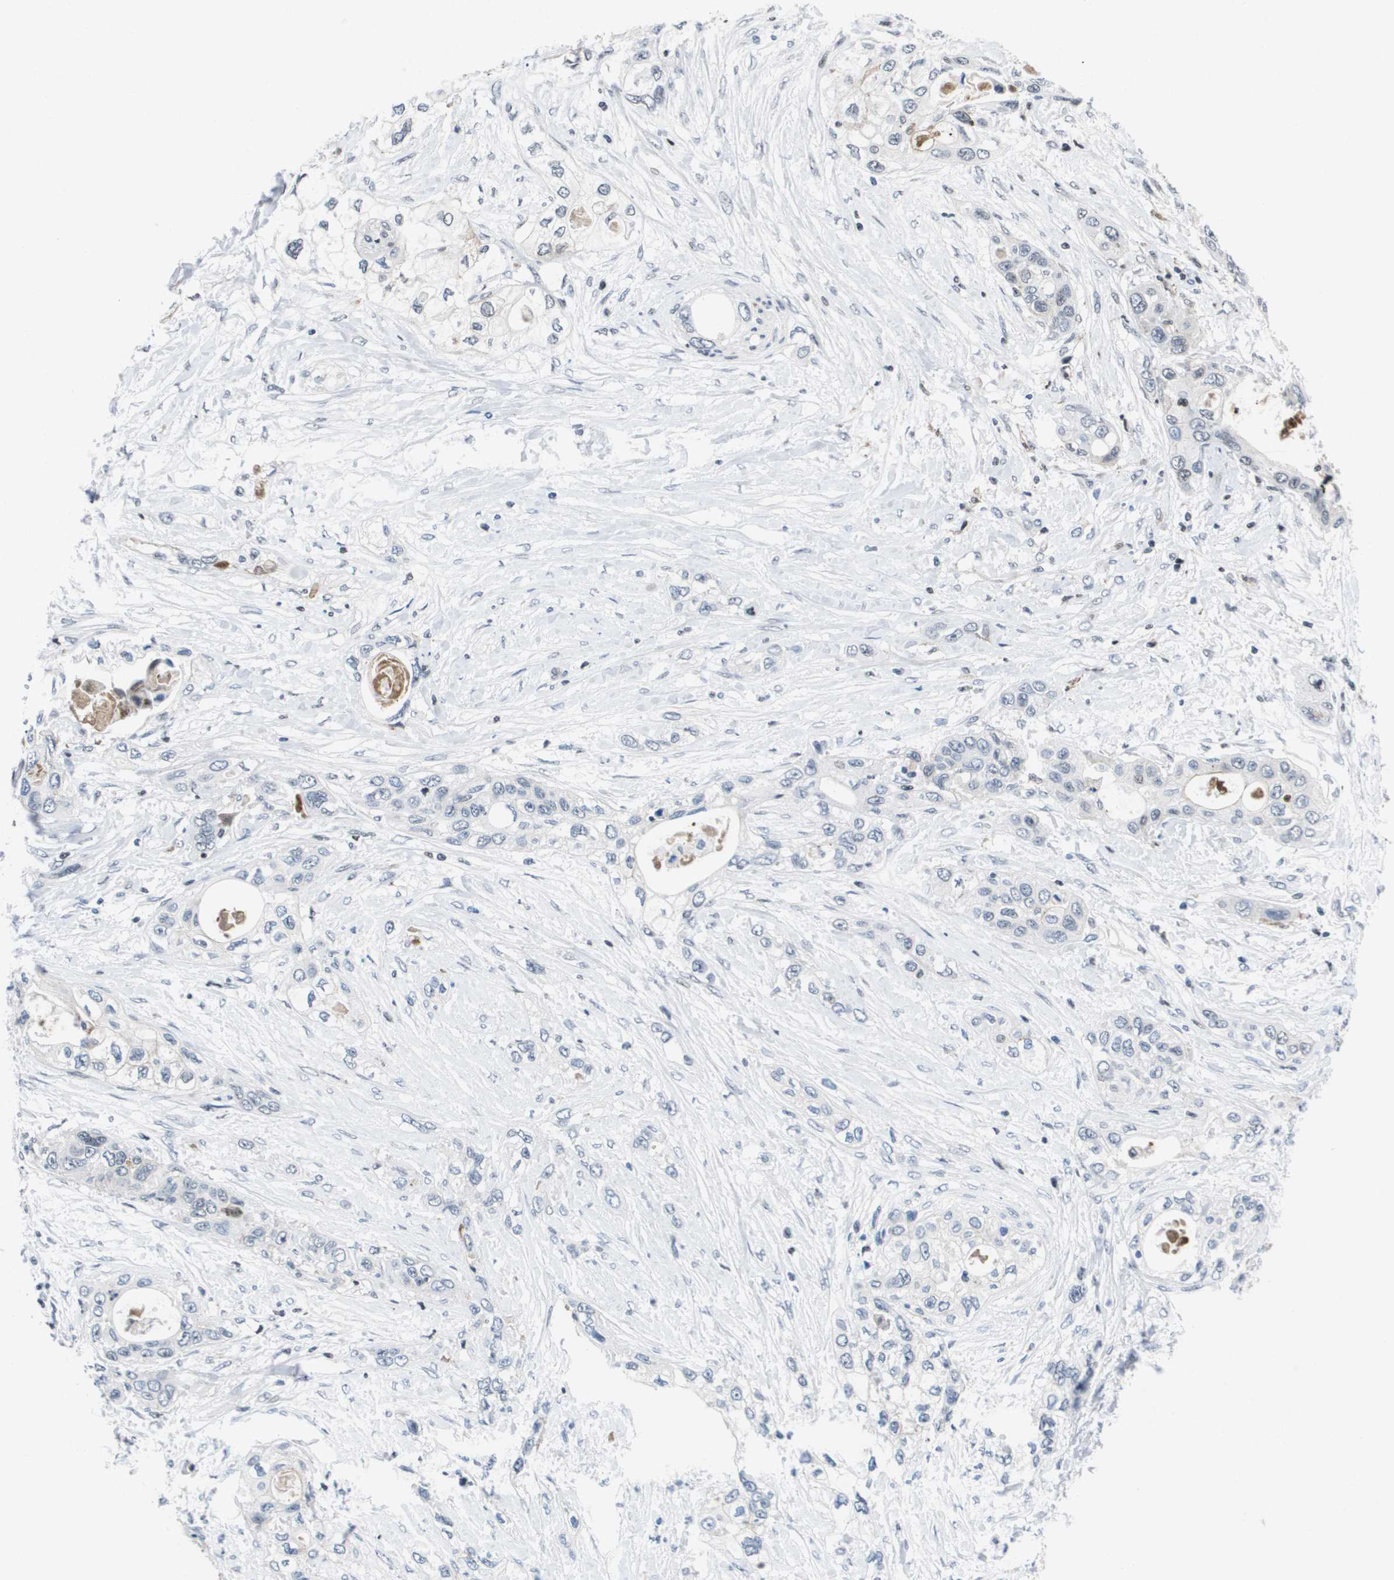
{"staining": {"intensity": "negative", "quantity": "none", "location": "none"}, "tissue": "pancreatic cancer", "cell_type": "Tumor cells", "image_type": "cancer", "snomed": [{"axis": "morphology", "description": "Adenocarcinoma, NOS"}, {"axis": "topography", "description": "Pancreas"}], "caption": "DAB immunohistochemical staining of human pancreatic cancer demonstrates no significant expression in tumor cells. The staining is performed using DAB (3,3'-diaminobenzidine) brown chromogen with nuclei counter-stained in using hematoxylin.", "gene": "SERPINC1", "patient": {"sex": "female", "age": 70}}